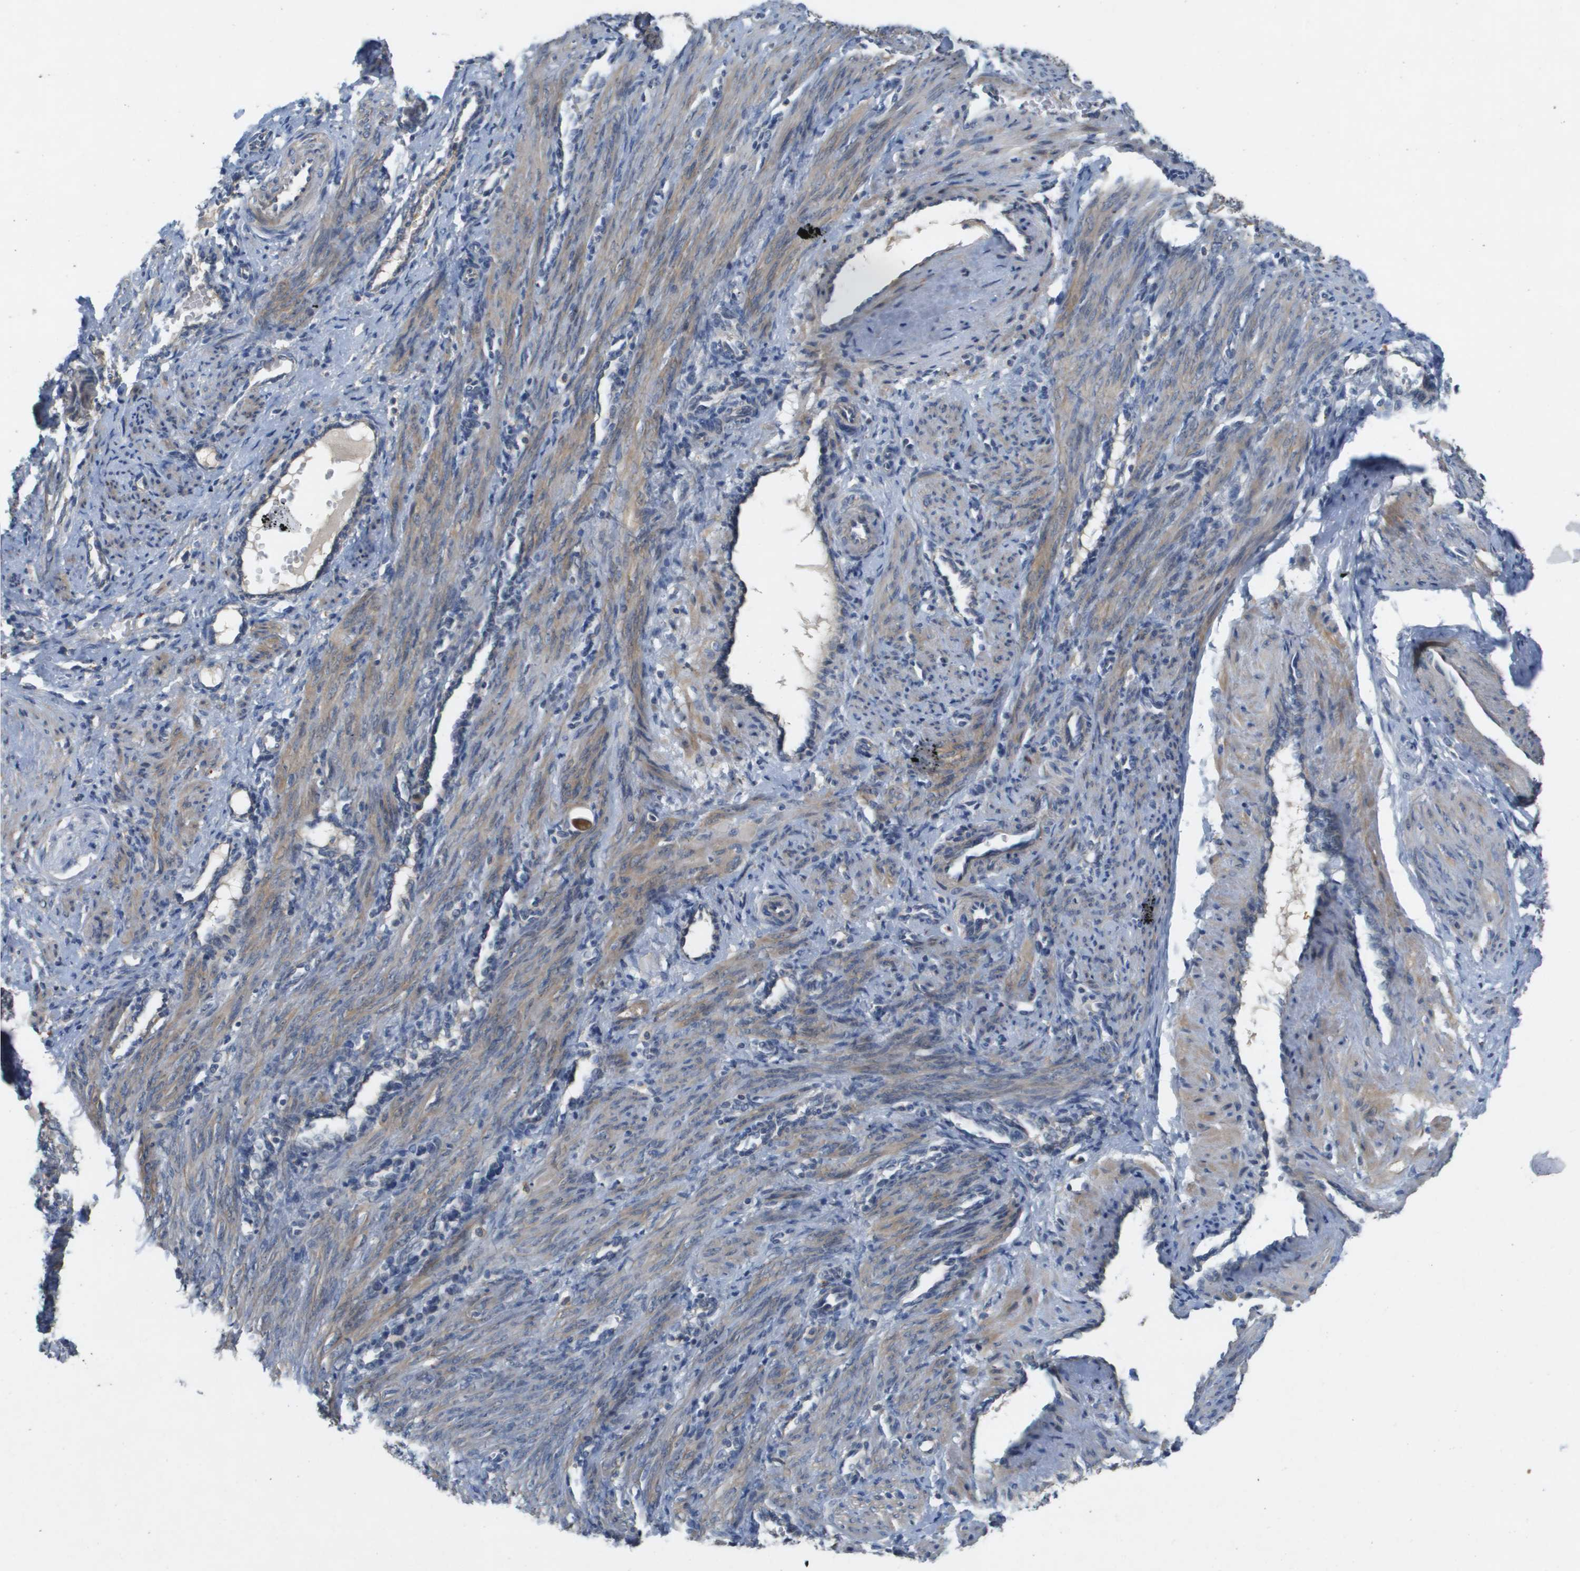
{"staining": {"intensity": "weak", "quantity": ">75%", "location": "cytoplasmic/membranous"}, "tissue": "smooth muscle", "cell_type": "Smooth muscle cells", "image_type": "normal", "snomed": [{"axis": "morphology", "description": "Normal tissue, NOS"}, {"axis": "topography", "description": "Endometrium"}], "caption": "Immunohistochemistry micrograph of benign smooth muscle stained for a protein (brown), which exhibits low levels of weak cytoplasmic/membranous expression in about >75% of smooth muscle cells.", "gene": "B3GNT5", "patient": {"sex": "female", "age": 33}}